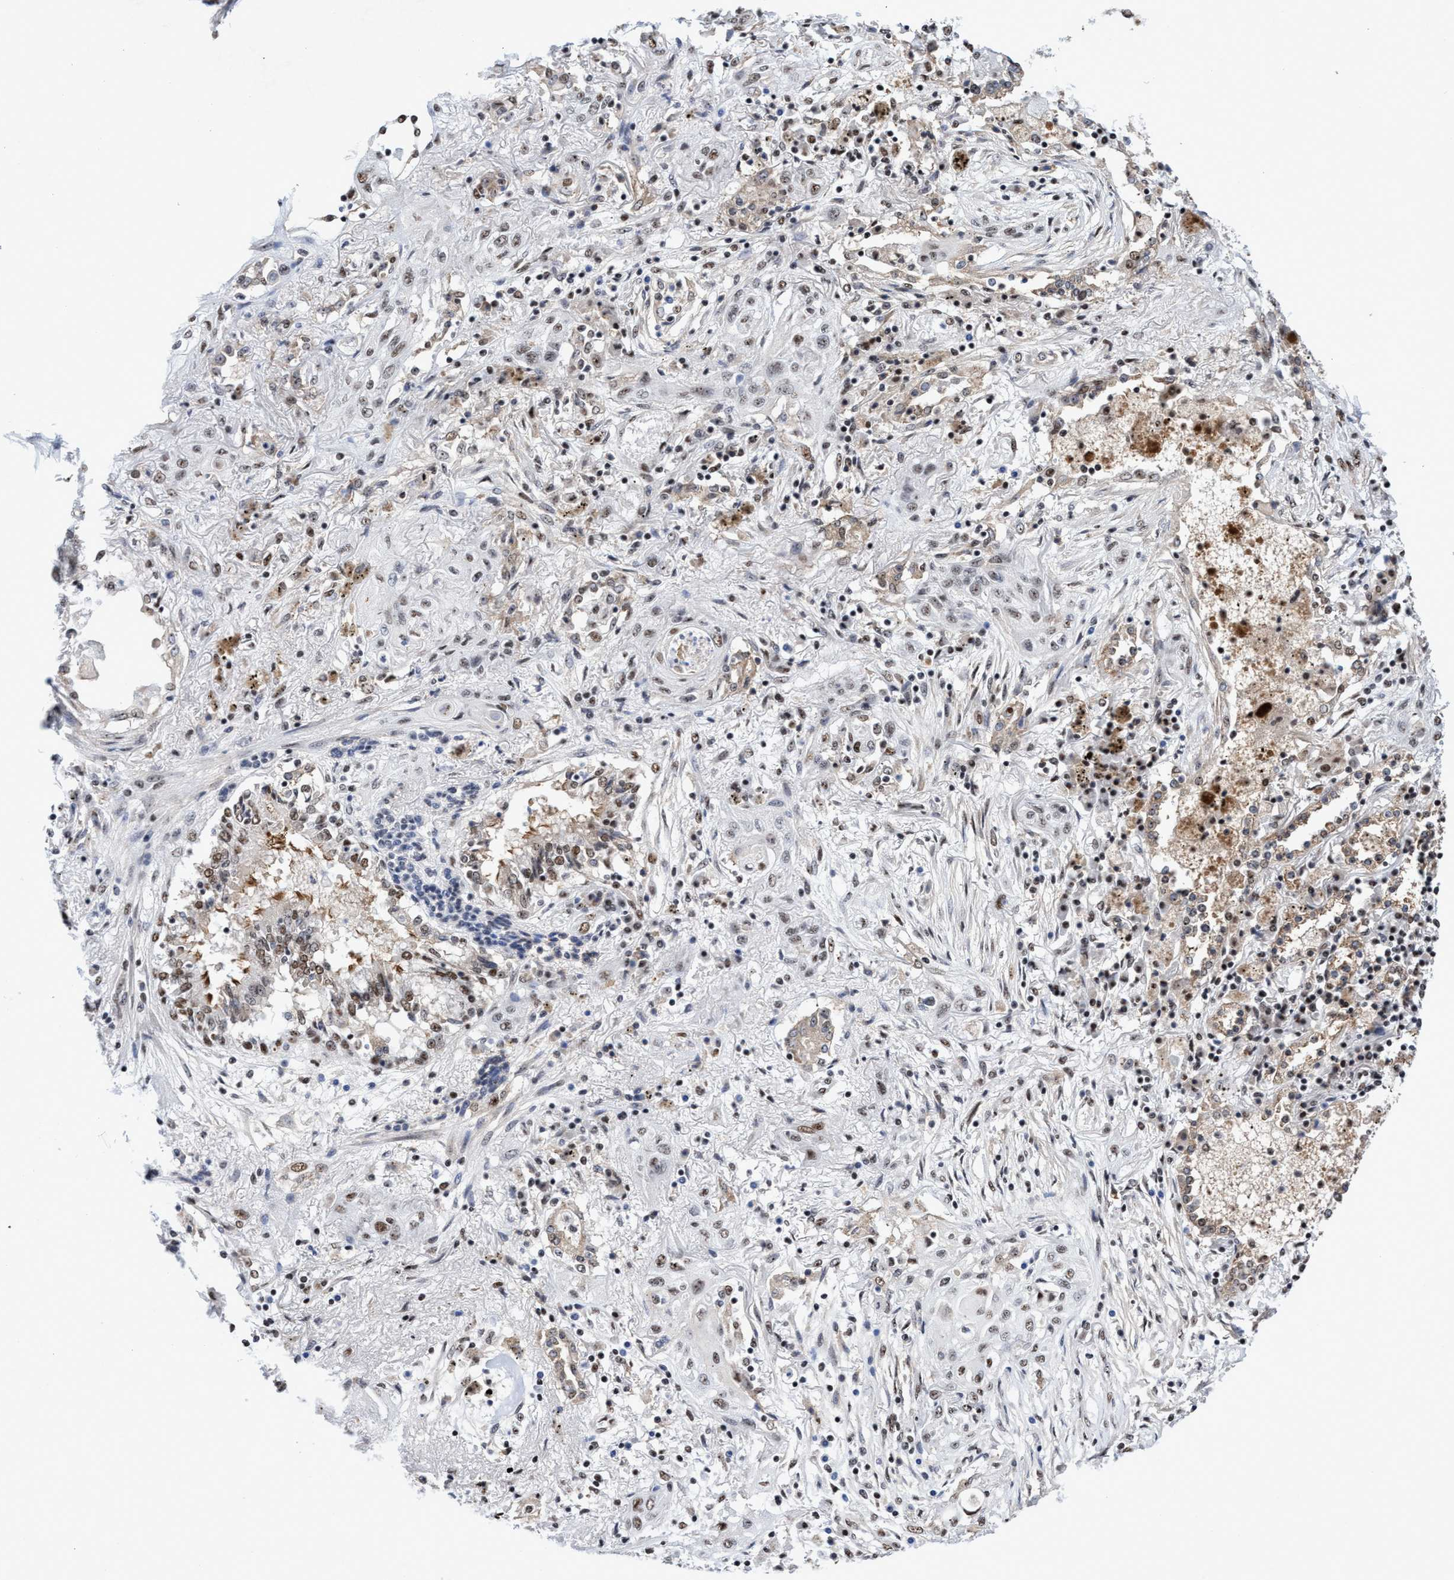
{"staining": {"intensity": "weak", "quantity": ">75%", "location": "nuclear"}, "tissue": "lung cancer", "cell_type": "Tumor cells", "image_type": "cancer", "snomed": [{"axis": "morphology", "description": "Squamous cell carcinoma, NOS"}, {"axis": "topography", "description": "Lung"}], "caption": "Immunohistochemistry histopathology image of human lung cancer (squamous cell carcinoma) stained for a protein (brown), which demonstrates low levels of weak nuclear staining in about >75% of tumor cells.", "gene": "EFCAB10", "patient": {"sex": "female", "age": 47}}